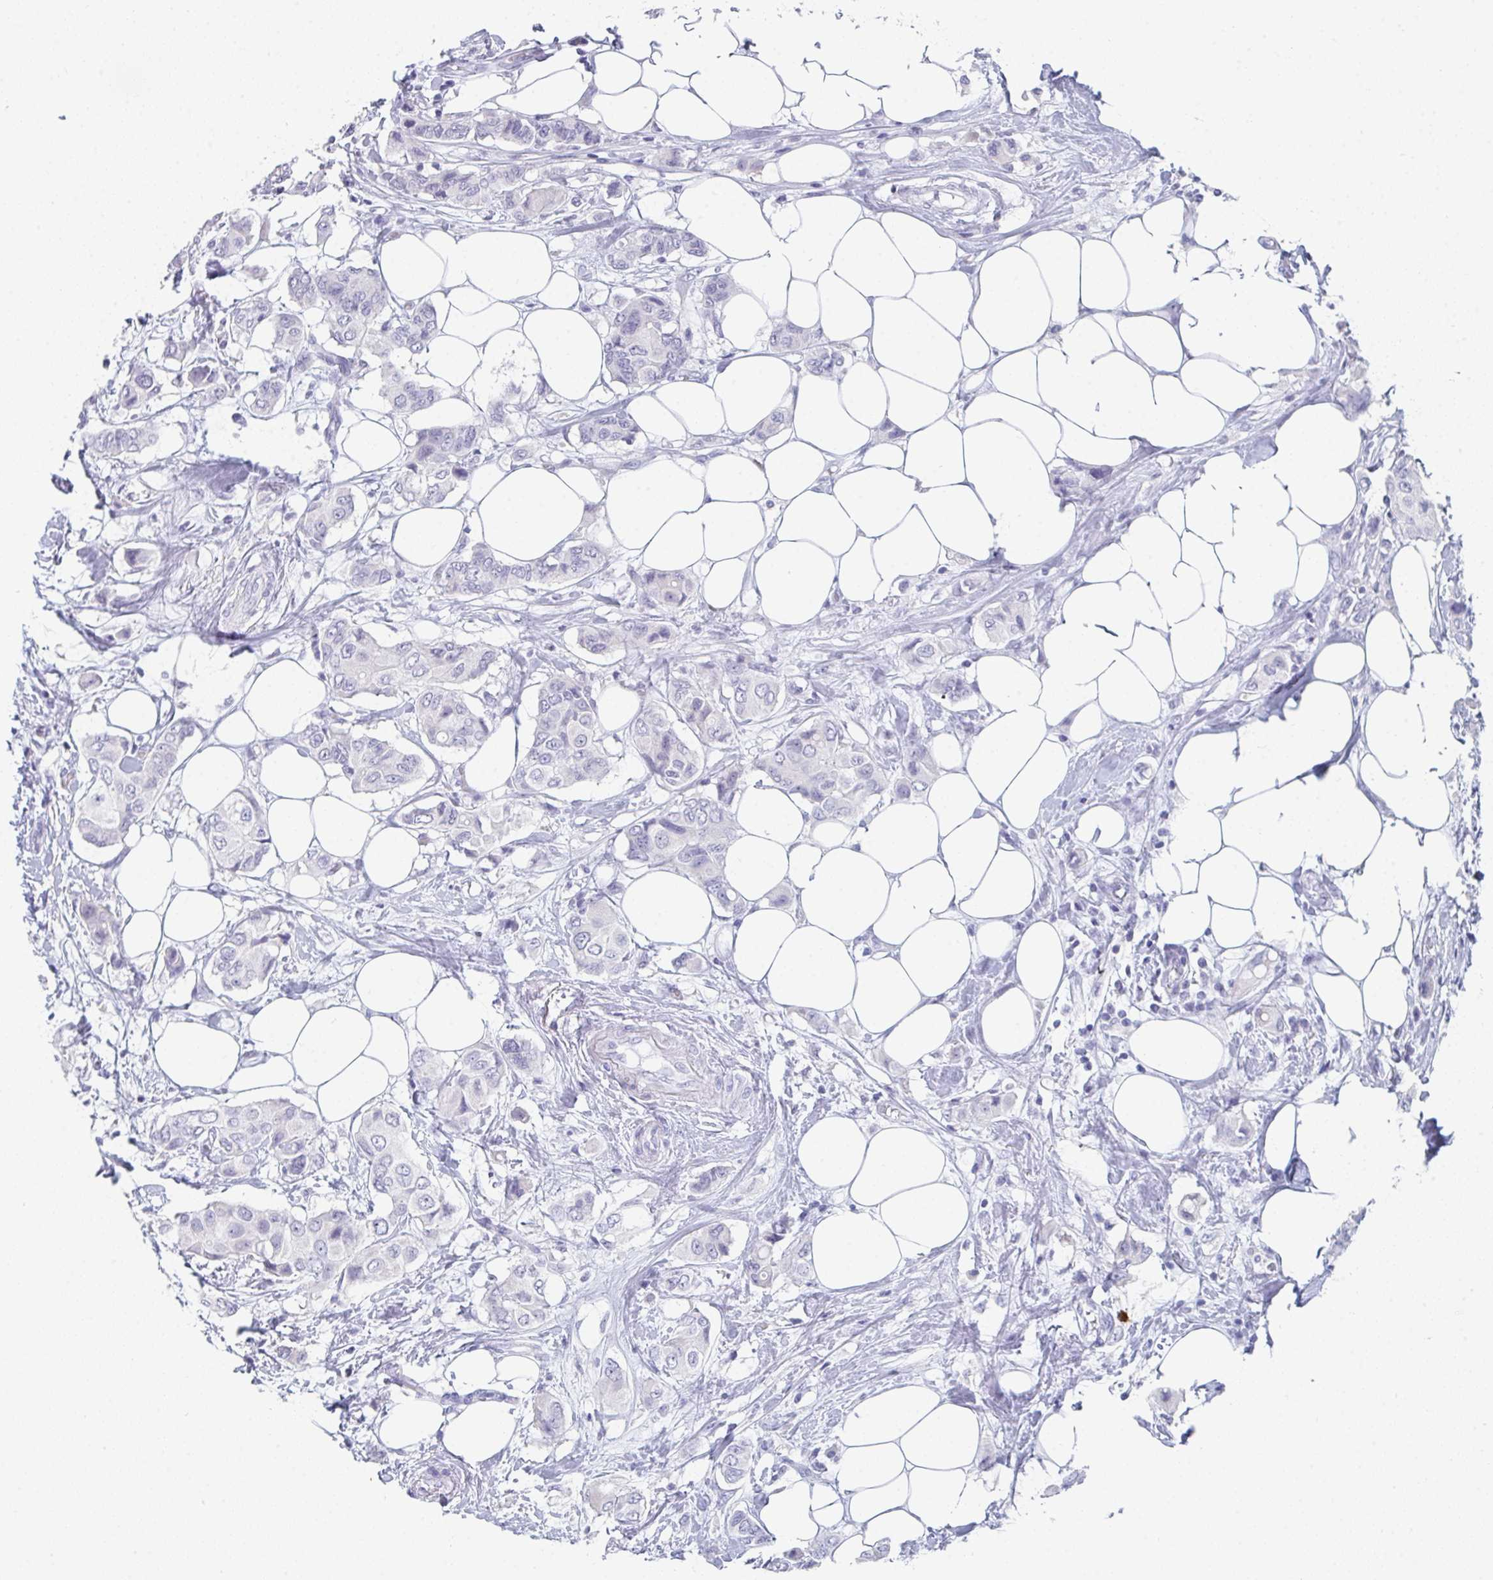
{"staining": {"intensity": "negative", "quantity": "none", "location": "none"}, "tissue": "breast cancer", "cell_type": "Tumor cells", "image_type": "cancer", "snomed": [{"axis": "morphology", "description": "Lobular carcinoma"}, {"axis": "topography", "description": "Breast"}], "caption": "High power microscopy photomicrograph of an immunohistochemistry image of breast cancer, revealing no significant staining in tumor cells. Nuclei are stained in blue.", "gene": "RUBCN", "patient": {"sex": "female", "age": 51}}